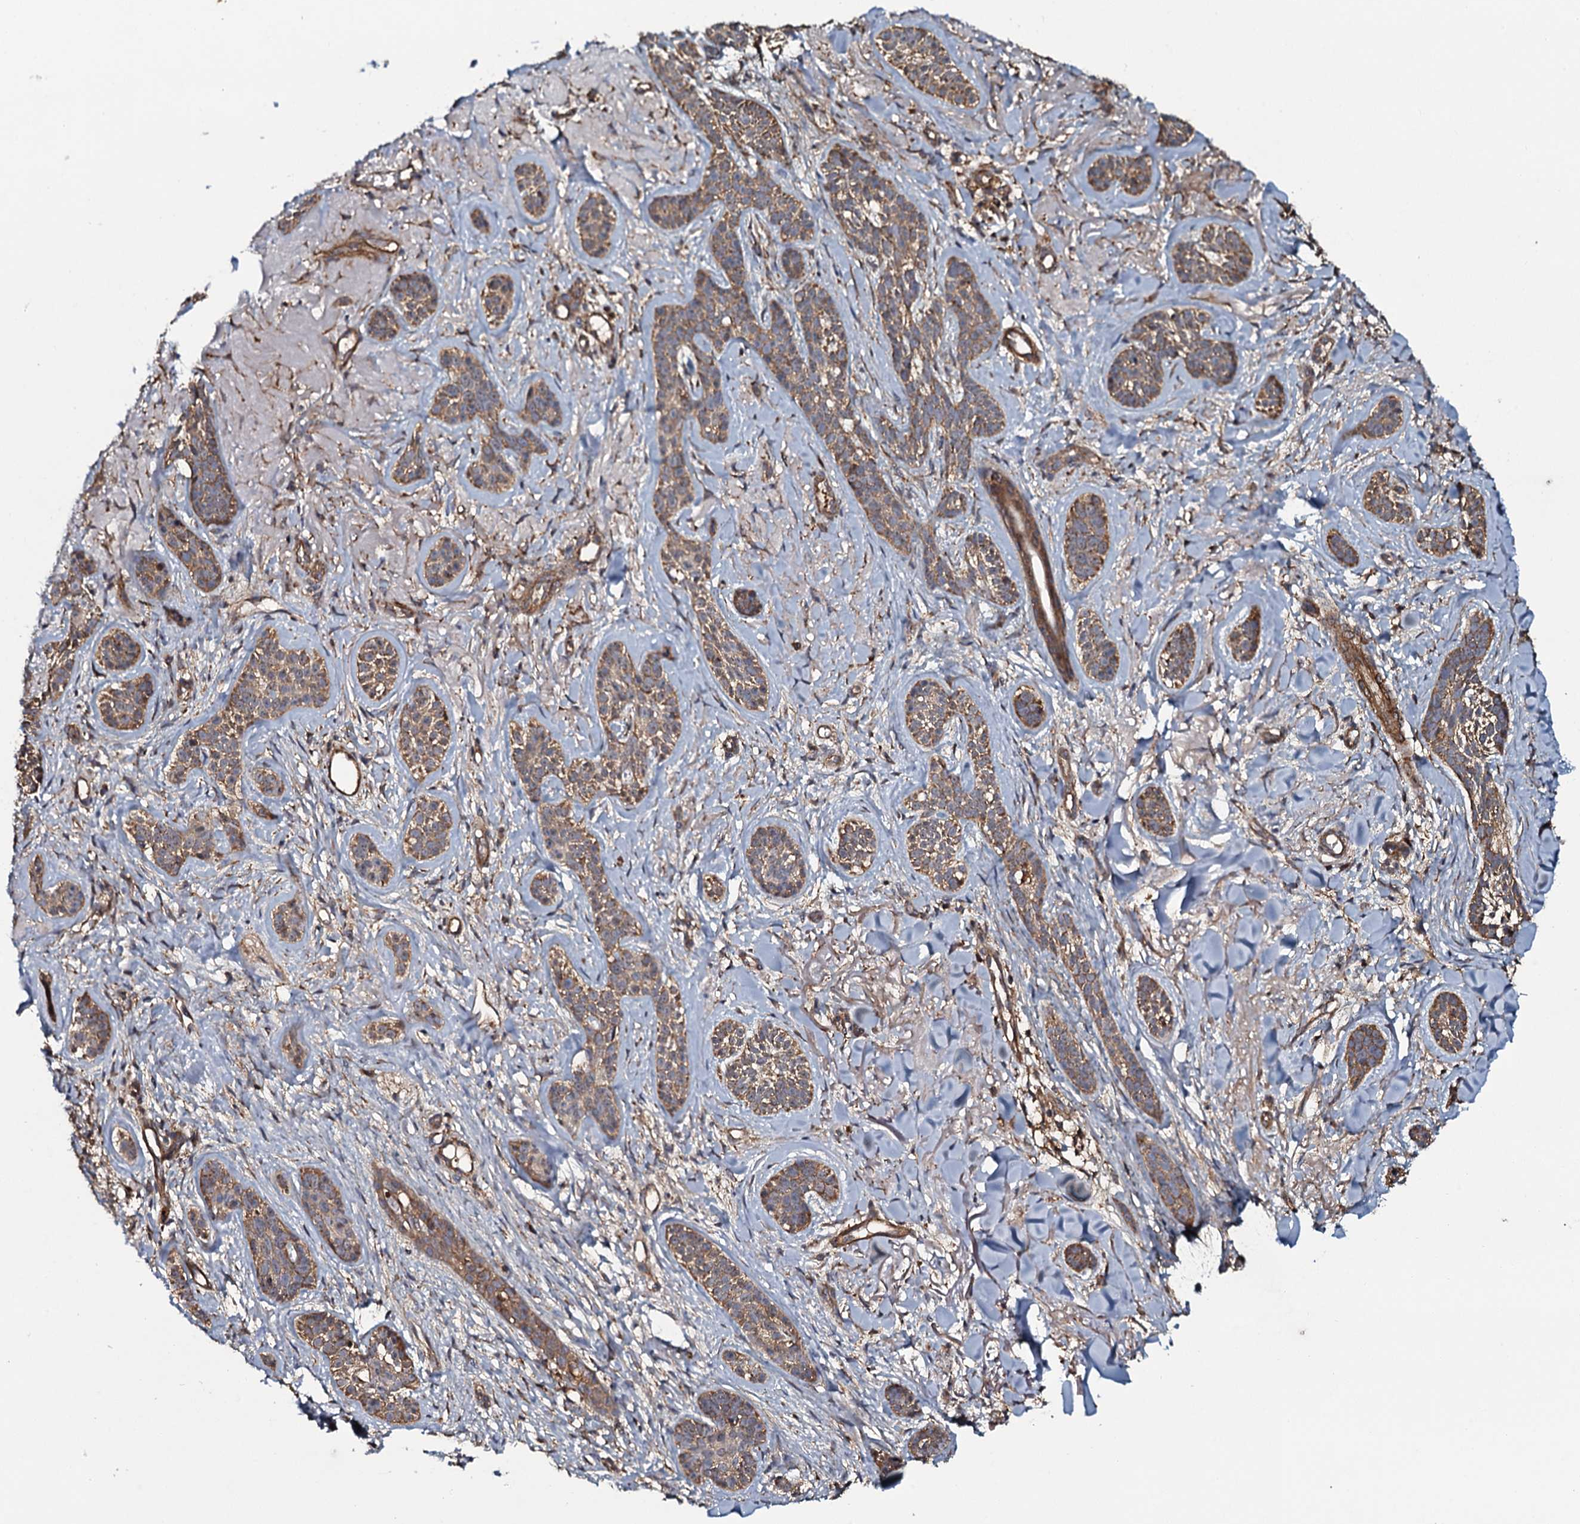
{"staining": {"intensity": "moderate", "quantity": ">75%", "location": "cytoplasmic/membranous"}, "tissue": "skin cancer", "cell_type": "Tumor cells", "image_type": "cancer", "snomed": [{"axis": "morphology", "description": "Basal cell carcinoma"}, {"axis": "topography", "description": "Skin"}], "caption": "This histopathology image shows immunohistochemistry (IHC) staining of human skin cancer, with medium moderate cytoplasmic/membranous staining in about >75% of tumor cells.", "gene": "VWA8", "patient": {"sex": "male", "age": 71}}